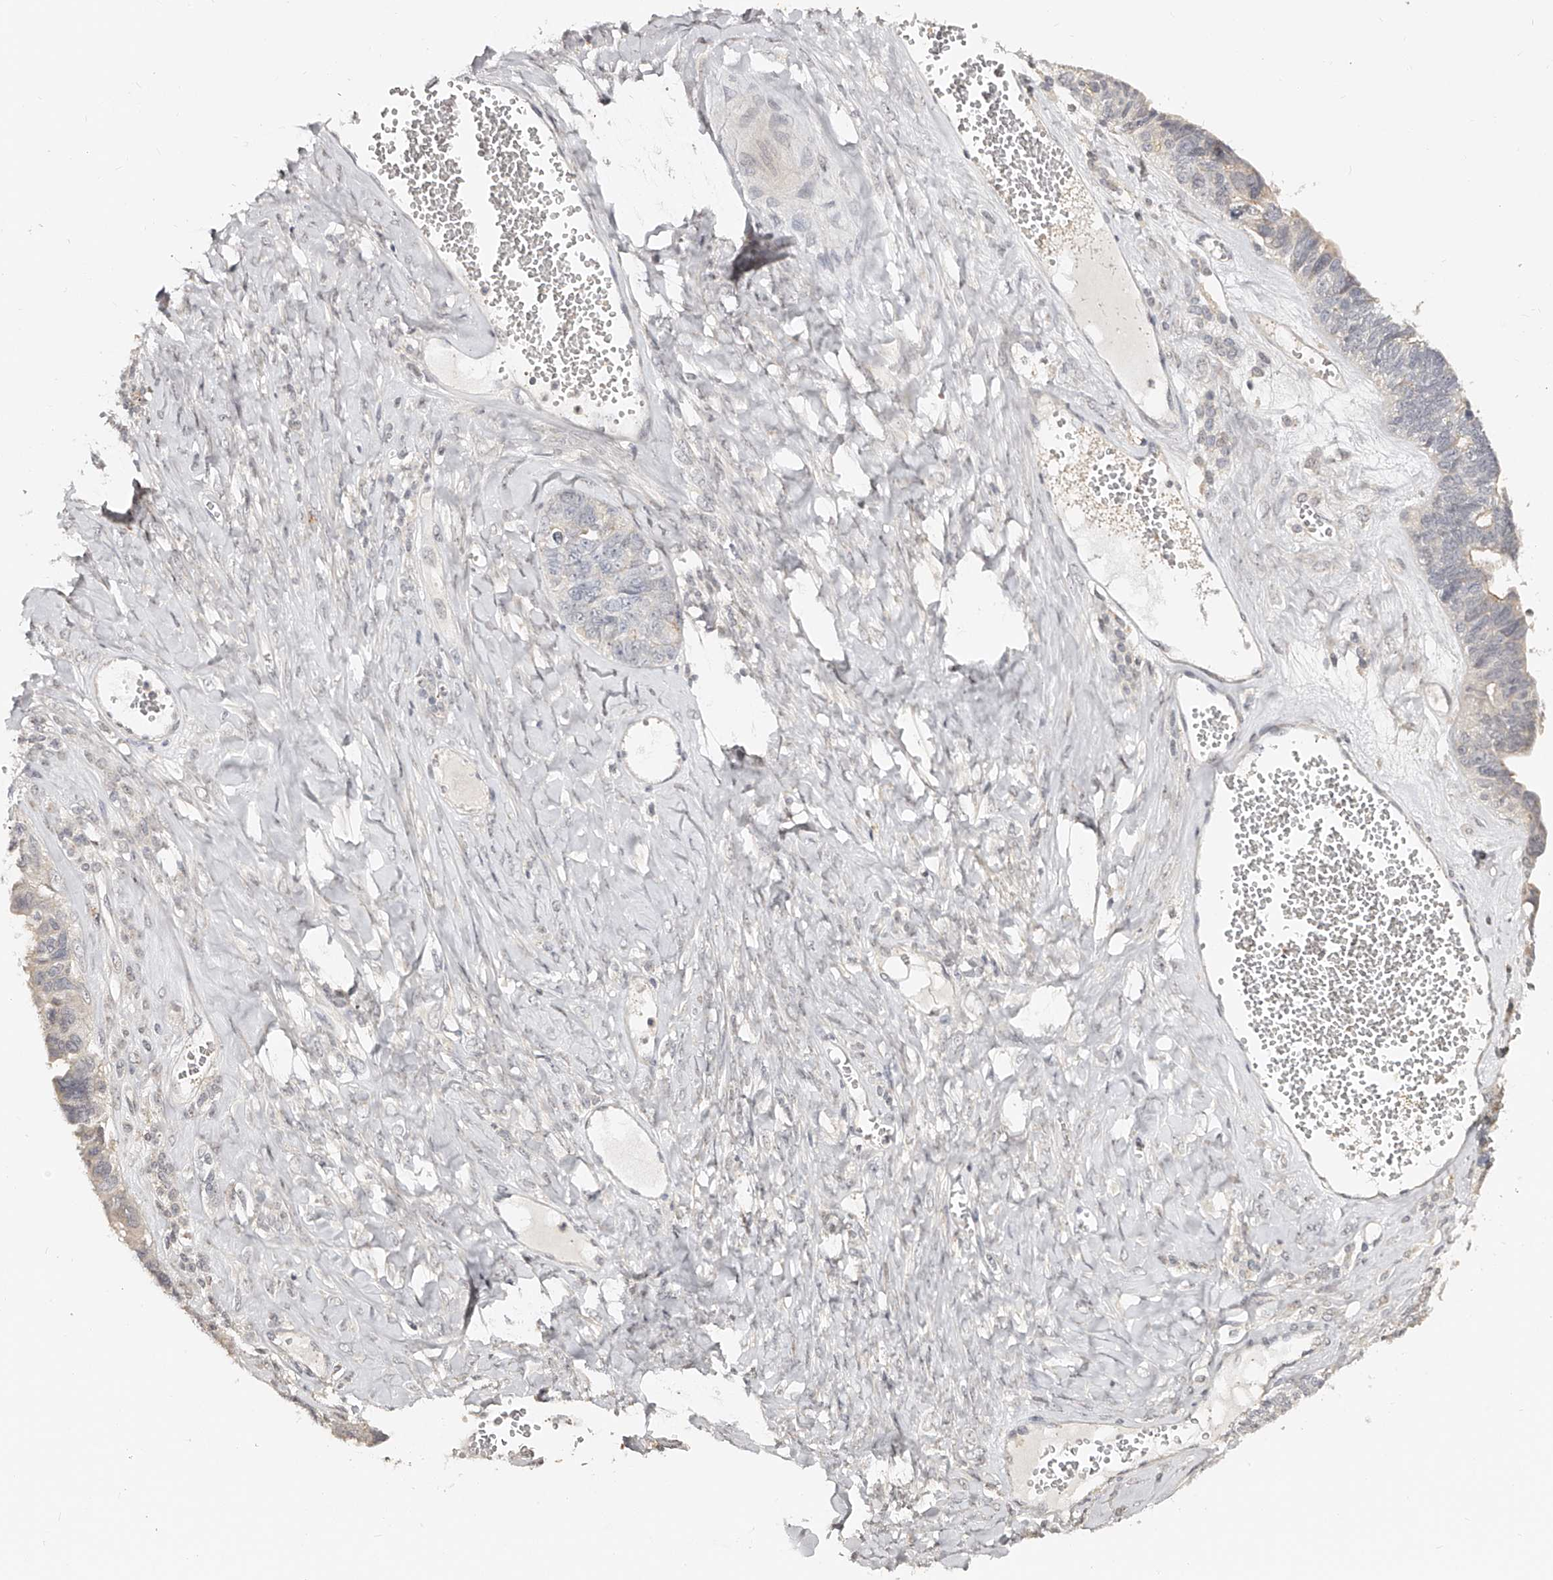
{"staining": {"intensity": "negative", "quantity": "none", "location": "none"}, "tissue": "ovarian cancer", "cell_type": "Tumor cells", "image_type": "cancer", "snomed": [{"axis": "morphology", "description": "Cystadenocarcinoma, serous, NOS"}, {"axis": "topography", "description": "Ovary"}], "caption": "Human serous cystadenocarcinoma (ovarian) stained for a protein using immunohistochemistry (IHC) exhibits no staining in tumor cells.", "gene": "ZNF789", "patient": {"sex": "female", "age": 79}}